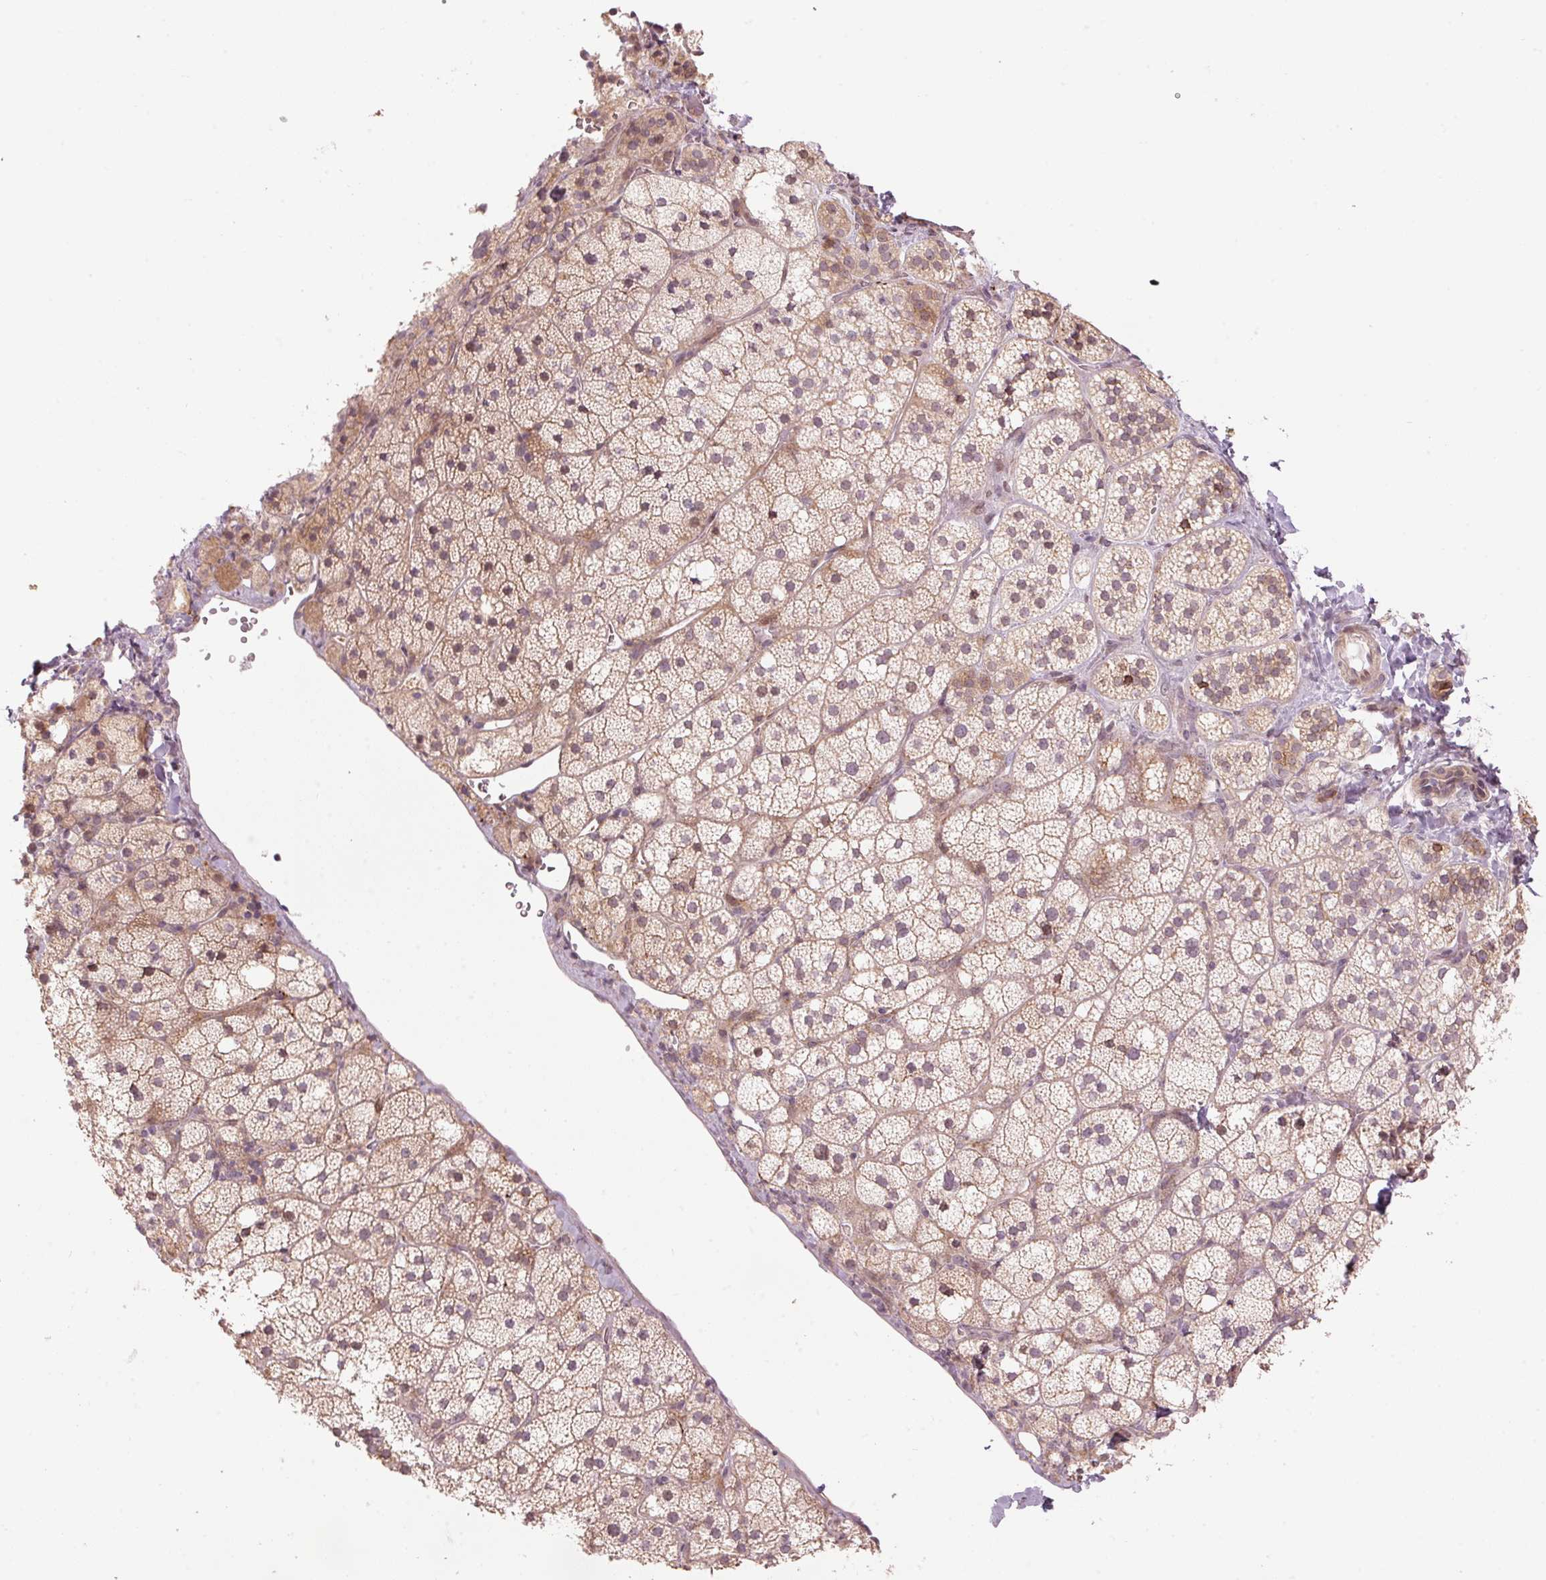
{"staining": {"intensity": "weak", "quantity": ">75%", "location": "cytoplasmic/membranous"}, "tissue": "adrenal gland", "cell_type": "Glandular cells", "image_type": "normal", "snomed": [{"axis": "morphology", "description": "Normal tissue, NOS"}, {"axis": "topography", "description": "Adrenal gland"}], "caption": "This photomicrograph exhibits IHC staining of unremarkable human adrenal gland, with low weak cytoplasmic/membranous positivity in about >75% of glandular cells.", "gene": "TMED6", "patient": {"sex": "male", "age": 53}}